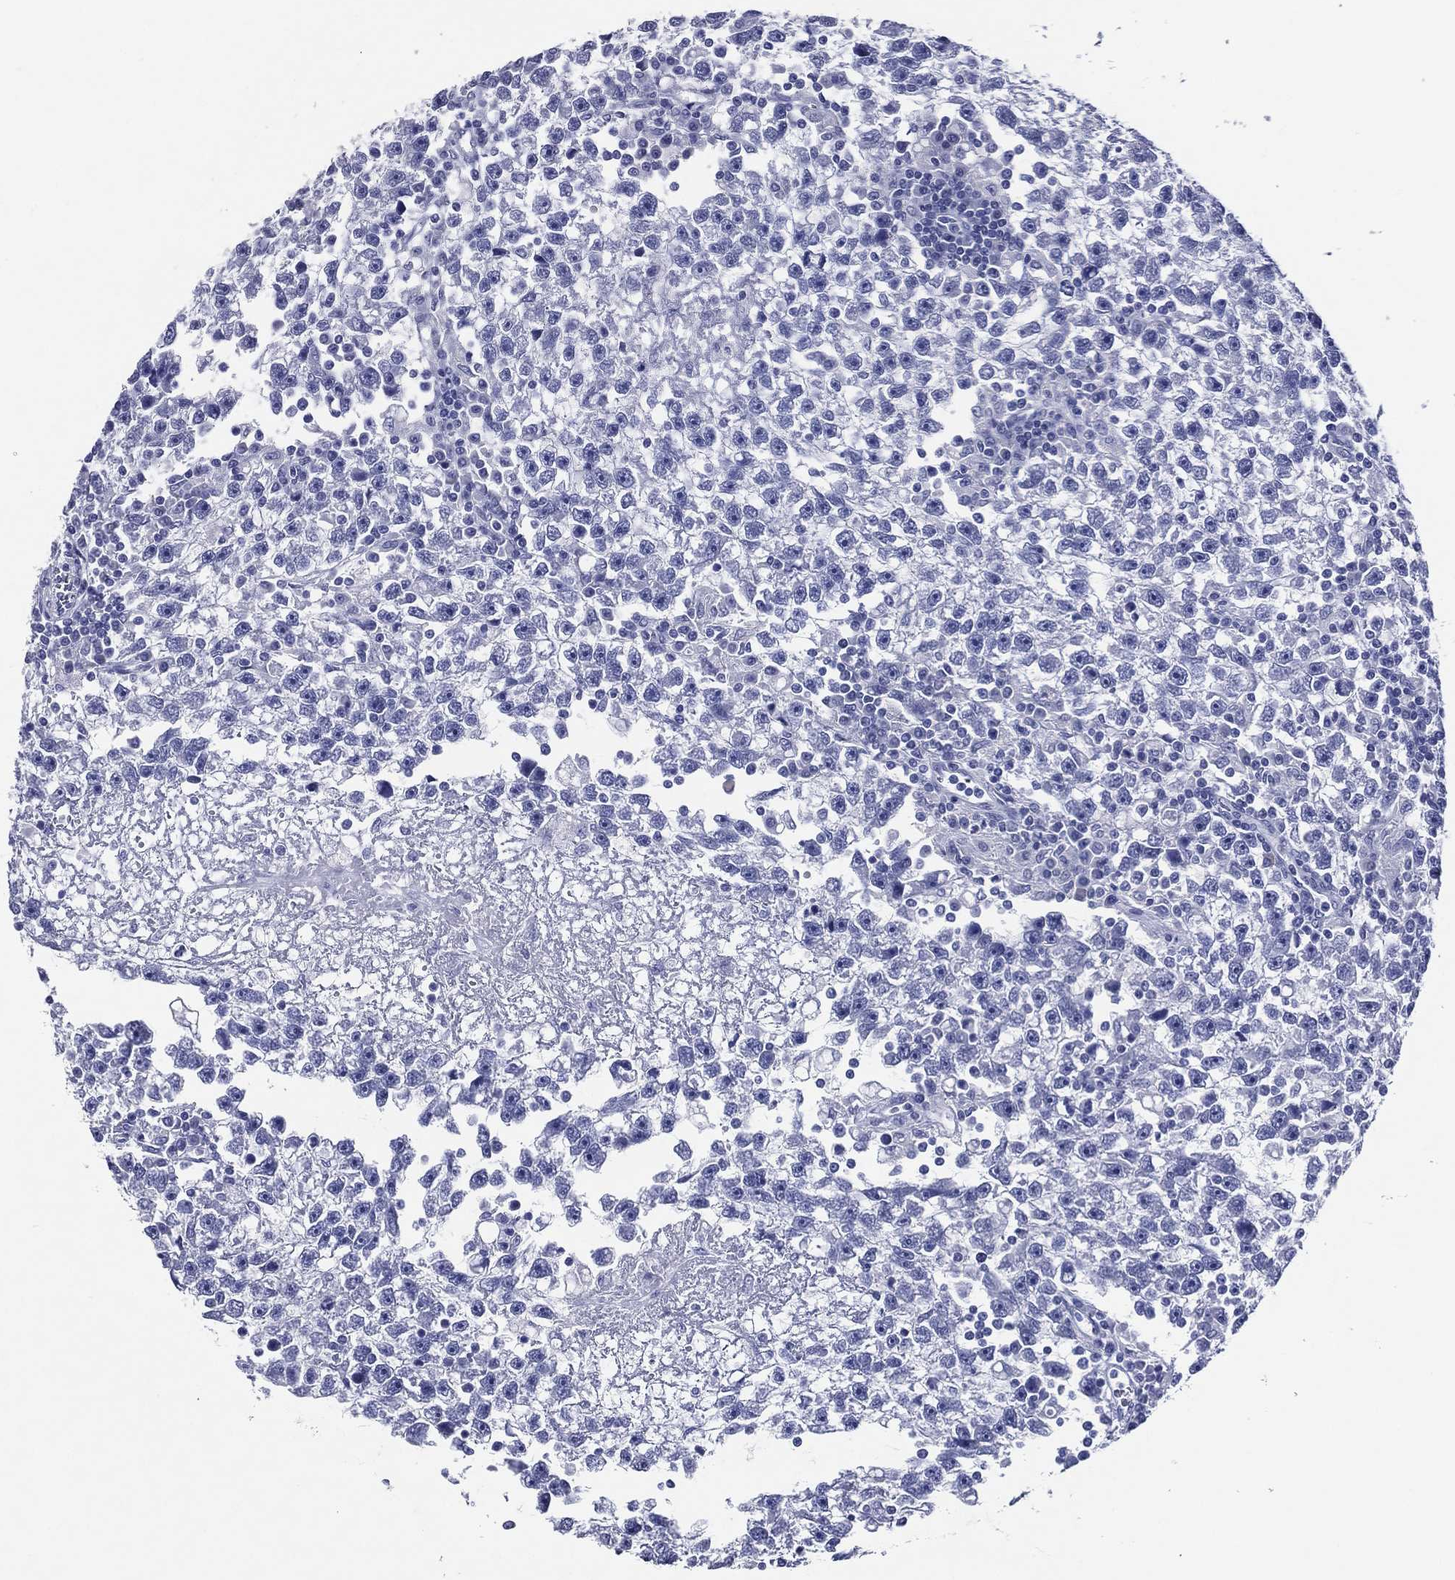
{"staining": {"intensity": "negative", "quantity": "none", "location": "none"}, "tissue": "testis cancer", "cell_type": "Tumor cells", "image_type": "cancer", "snomed": [{"axis": "morphology", "description": "Seminoma, NOS"}, {"axis": "topography", "description": "Testis"}], "caption": "Immunohistochemical staining of human testis cancer displays no significant expression in tumor cells. (IHC, brightfield microscopy, high magnification).", "gene": "ACE2", "patient": {"sex": "male", "age": 47}}